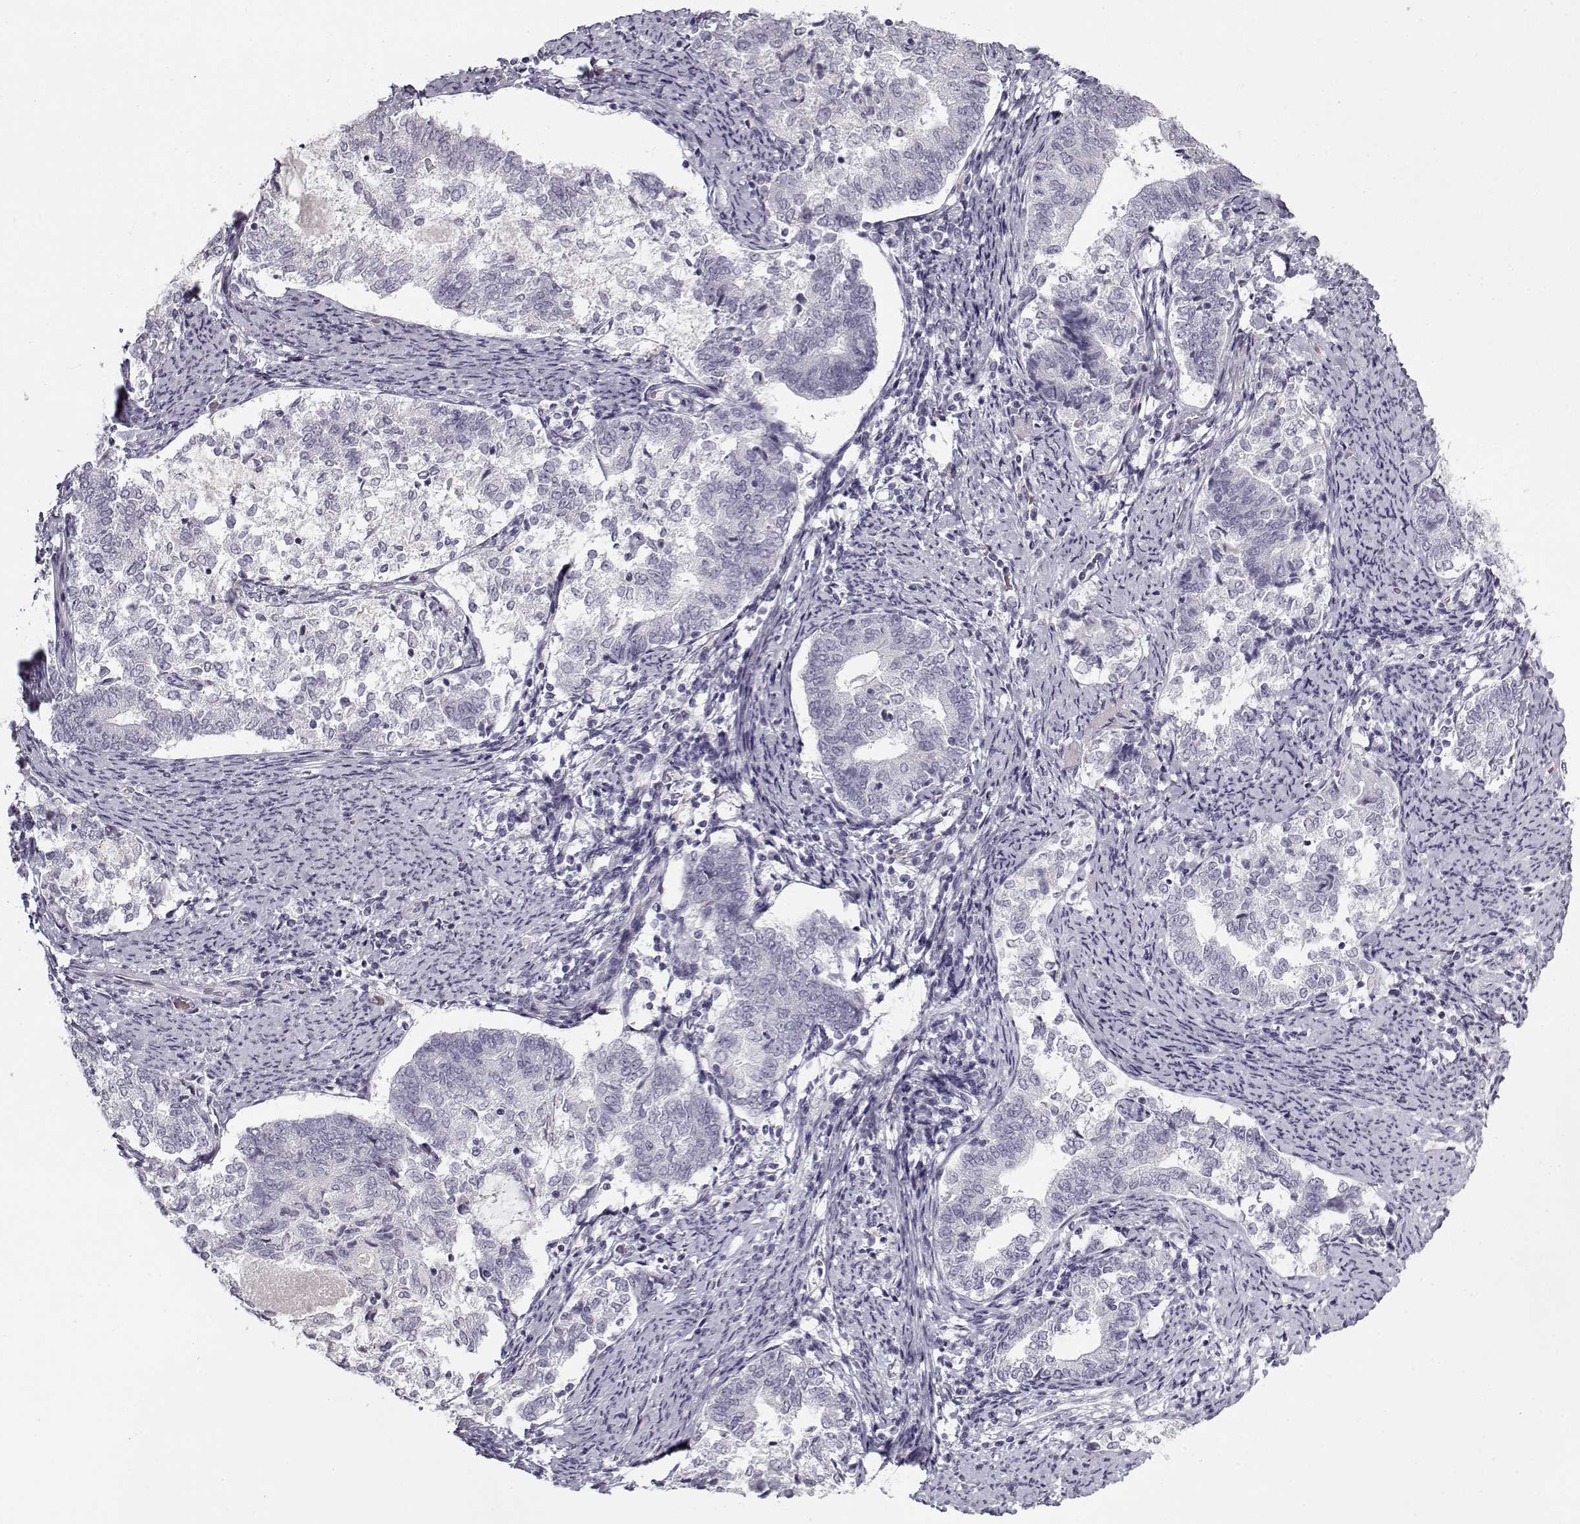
{"staining": {"intensity": "negative", "quantity": "none", "location": "none"}, "tissue": "endometrial cancer", "cell_type": "Tumor cells", "image_type": "cancer", "snomed": [{"axis": "morphology", "description": "Adenocarcinoma, NOS"}, {"axis": "topography", "description": "Endometrium"}], "caption": "An image of human endometrial cancer is negative for staining in tumor cells.", "gene": "SNCA", "patient": {"sex": "female", "age": 65}}